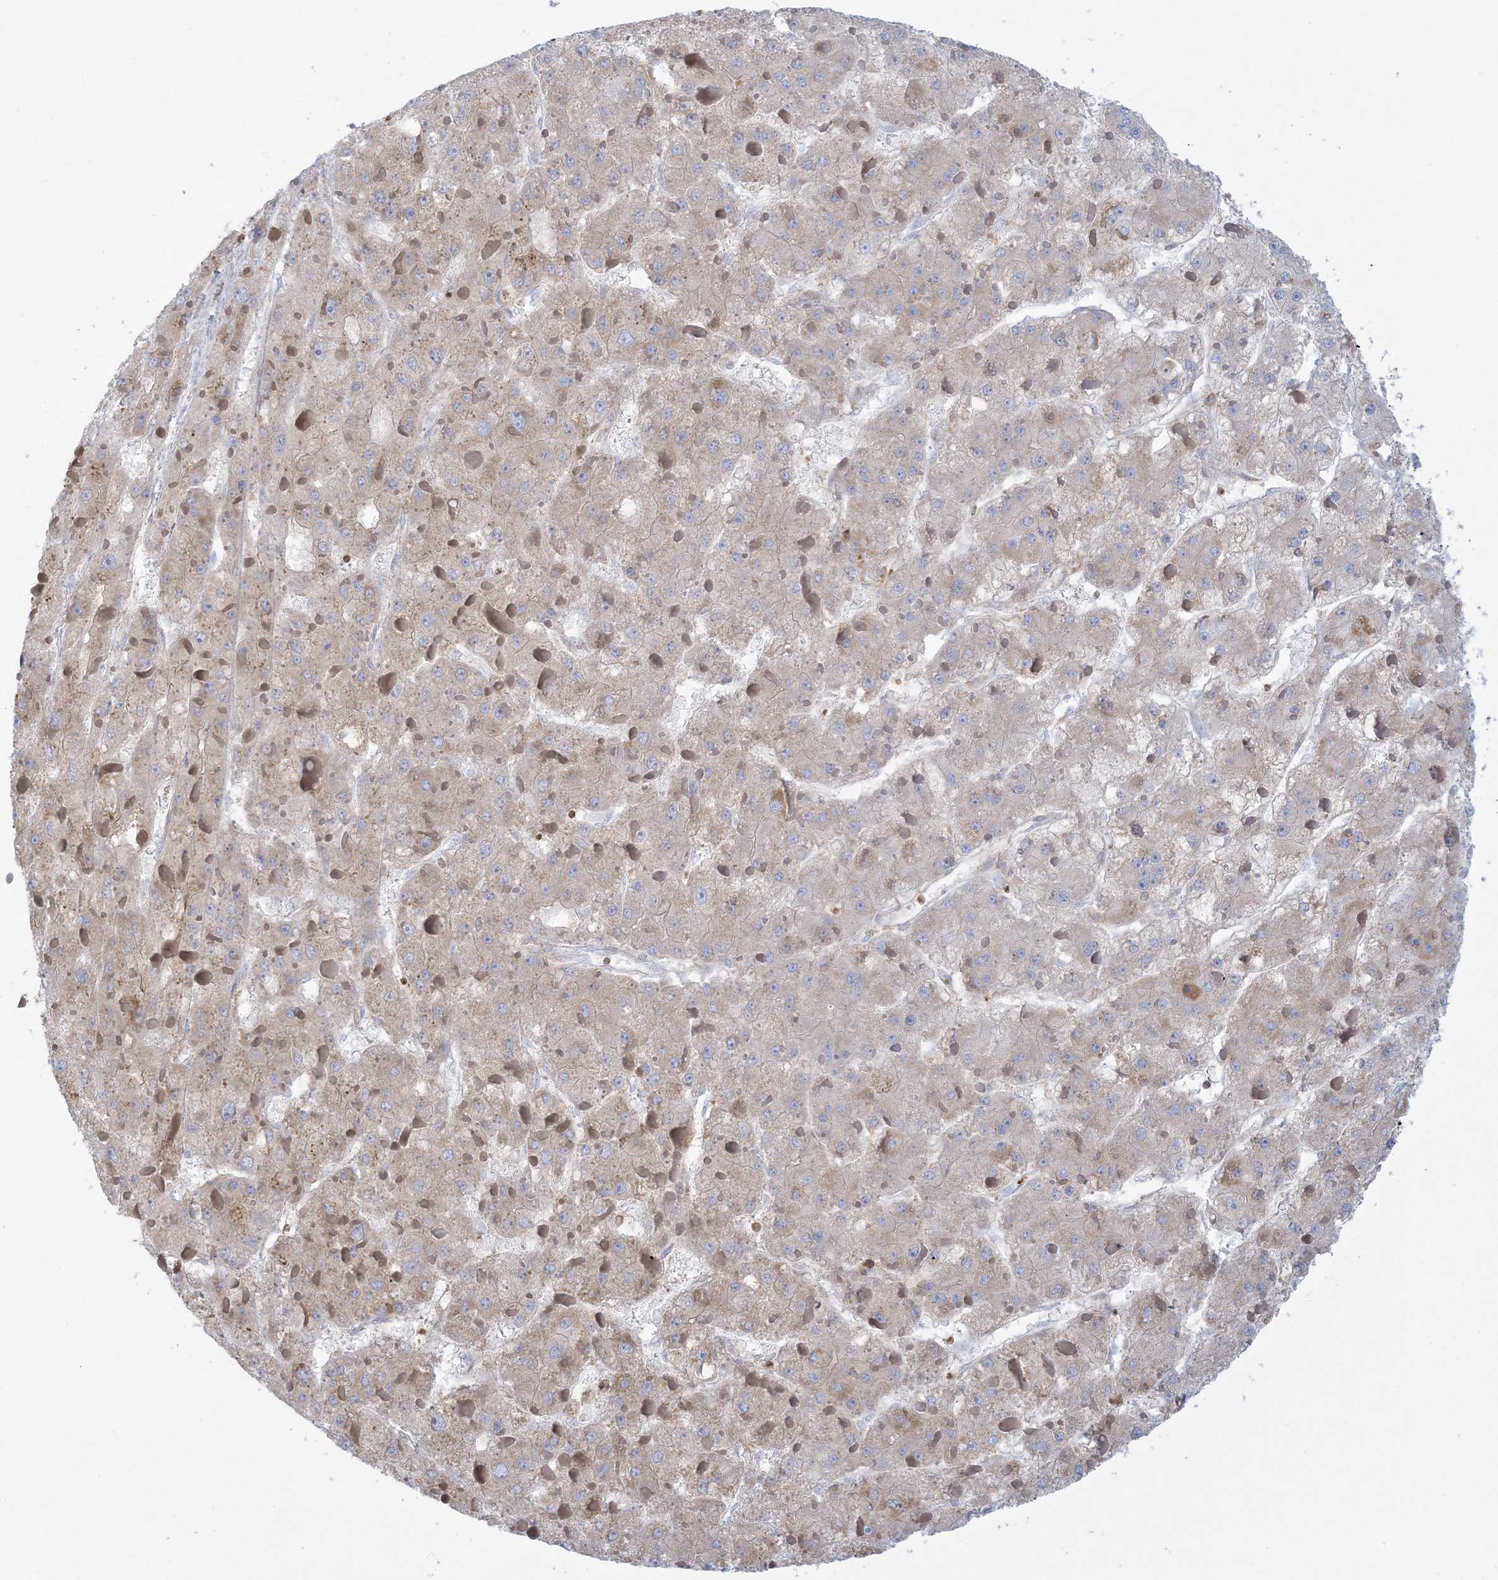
{"staining": {"intensity": "moderate", "quantity": "25%-75%", "location": "cytoplasmic/membranous"}, "tissue": "liver cancer", "cell_type": "Tumor cells", "image_type": "cancer", "snomed": [{"axis": "morphology", "description": "Carcinoma, Hepatocellular, NOS"}, {"axis": "topography", "description": "Liver"}], "caption": "Immunohistochemical staining of liver hepatocellular carcinoma demonstrates medium levels of moderate cytoplasmic/membranous staining in approximately 25%-75% of tumor cells. Nuclei are stained in blue.", "gene": "ARHGAP30", "patient": {"sex": "female", "age": 73}}